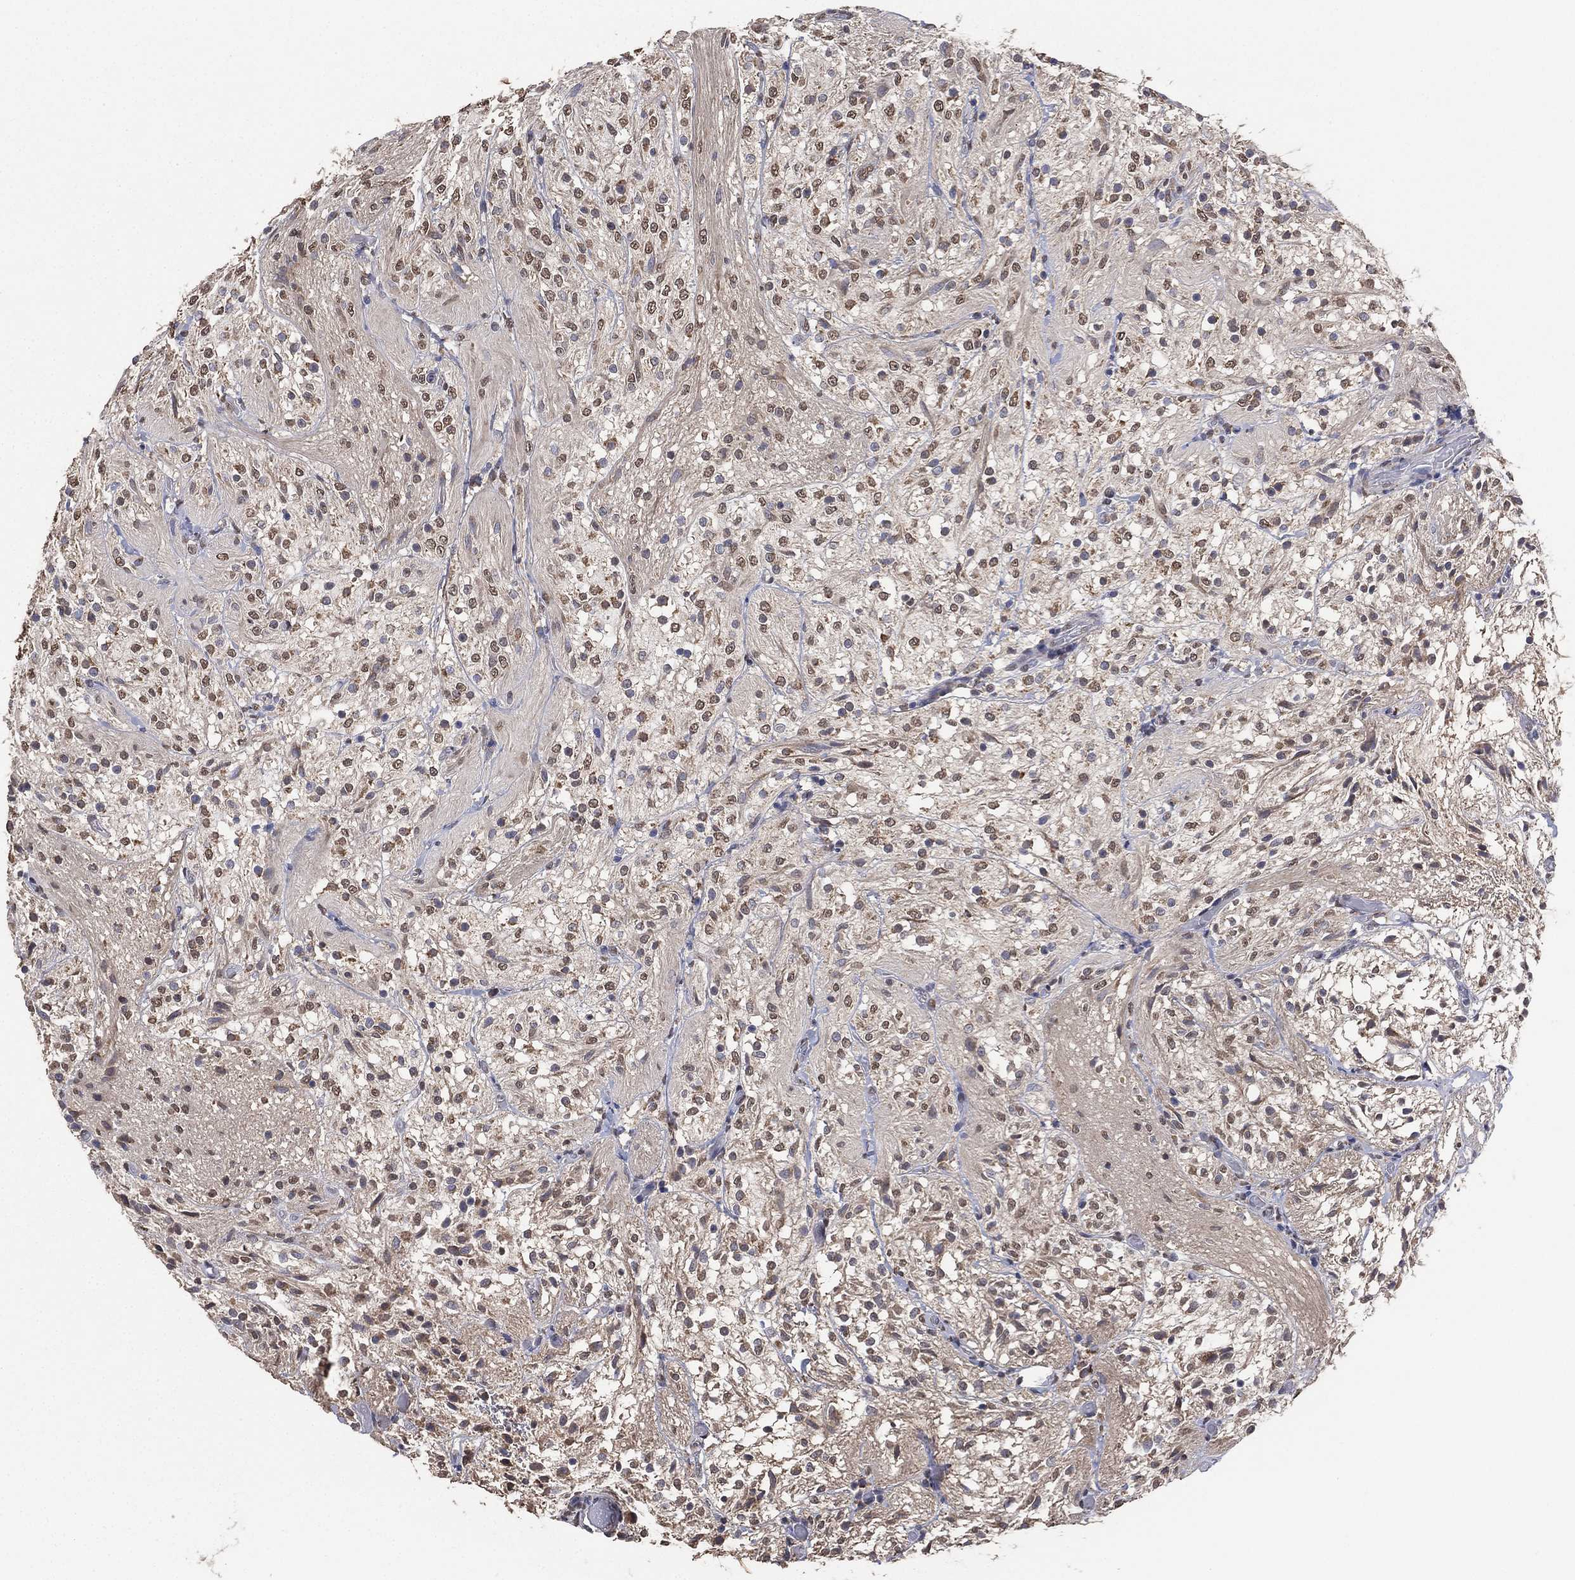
{"staining": {"intensity": "weak", "quantity": "<25%", "location": "nuclear"}, "tissue": "glioma", "cell_type": "Tumor cells", "image_type": "cancer", "snomed": [{"axis": "morphology", "description": "Glioma, malignant, Low grade"}, {"axis": "topography", "description": "Brain"}], "caption": "Malignant glioma (low-grade) stained for a protein using IHC displays no positivity tumor cells.", "gene": "ALDH7A1", "patient": {"sex": "male", "age": 3}}